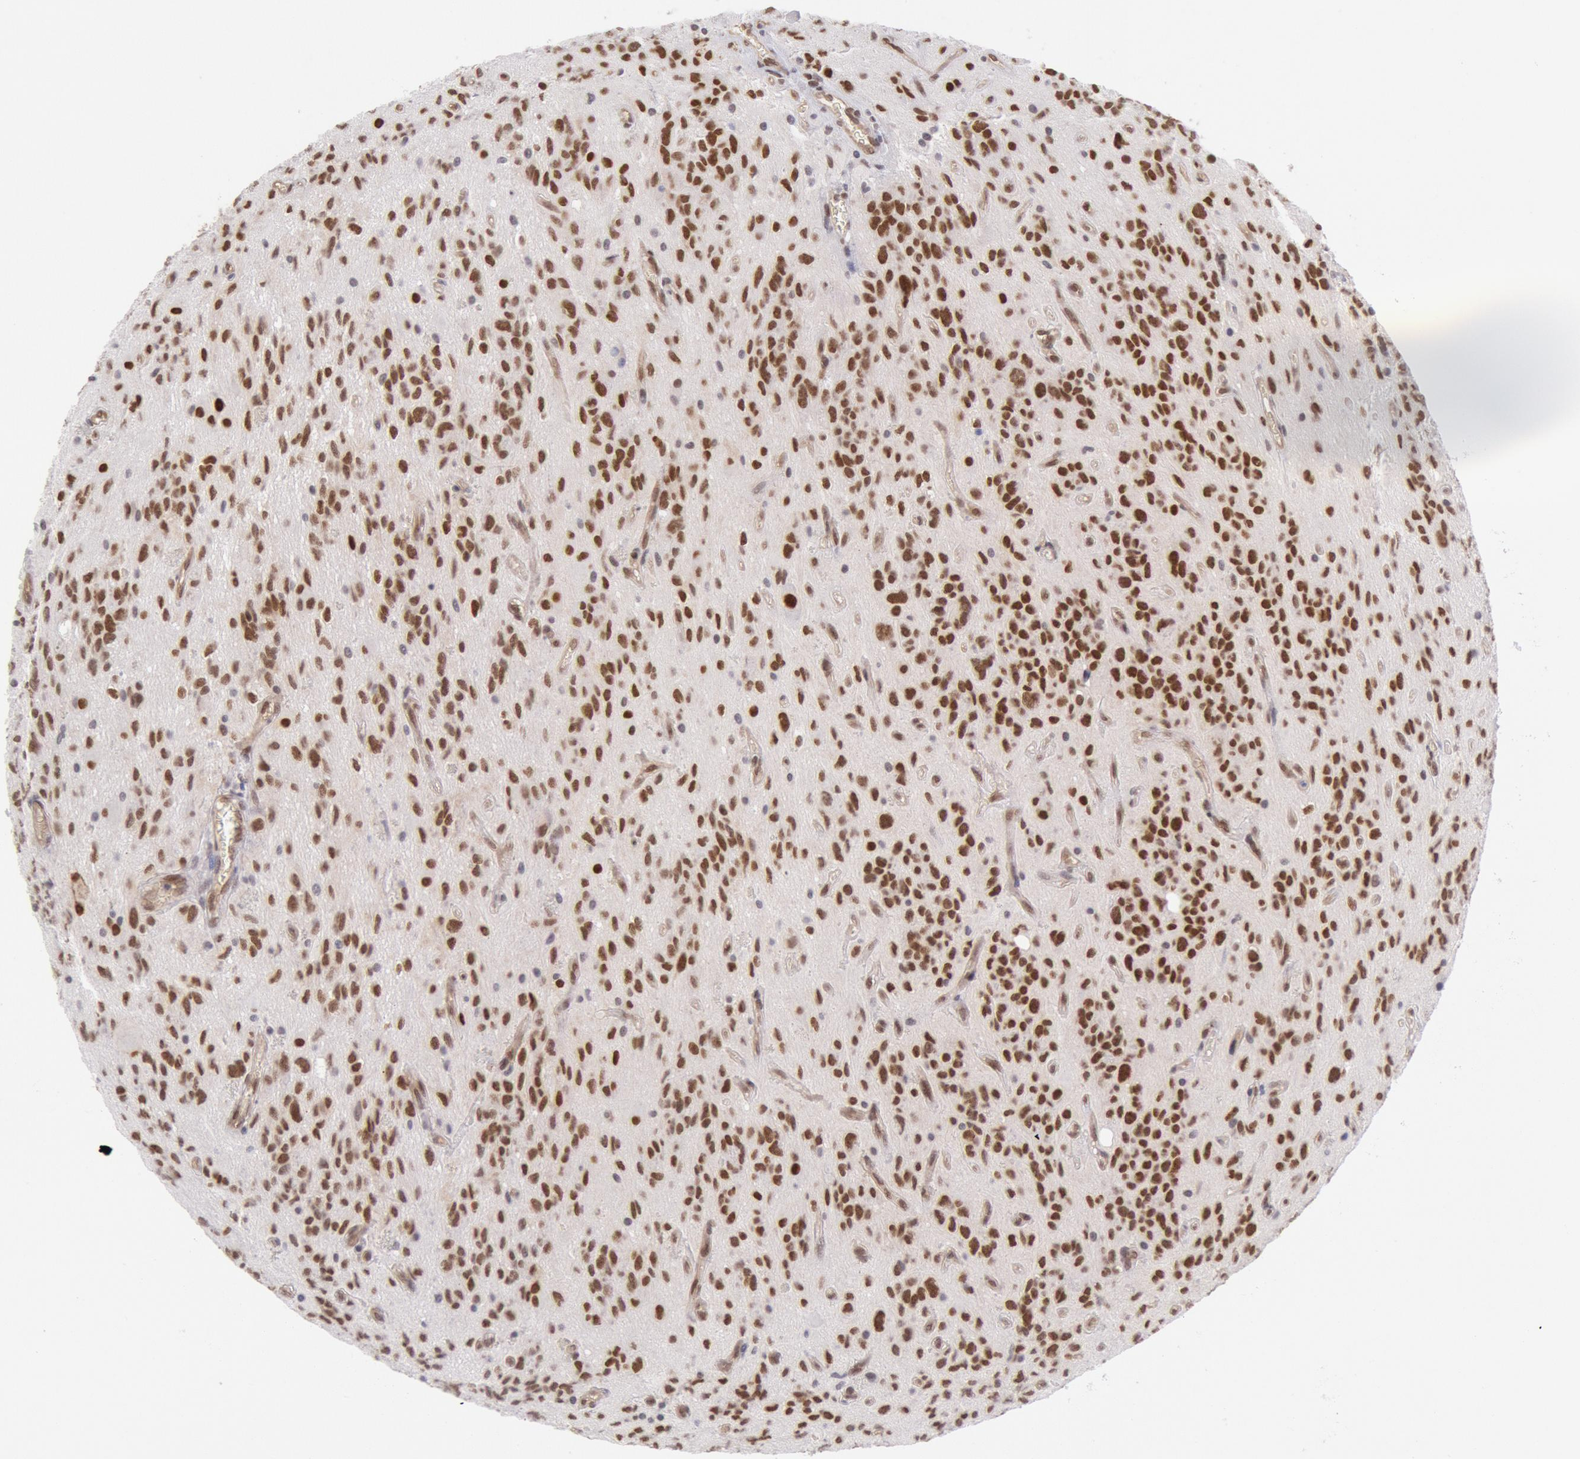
{"staining": {"intensity": "strong", "quantity": "25%-75%", "location": "nuclear"}, "tissue": "glioma", "cell_type": "Tumor cells", "image_type": "cancer", "snomed": [{"axis": "morphology", "description": "Glioma, malignant, Low grade"}, {"axis": "topography", "description": "Brain"}], "caption": "A brown stain shows strong nuclear staining of a protein in human glioma tumor cells. The protein is stained brown, and the nuclei are stained in blue (DAB (3,3'-diaminobenzidine) IHC with brightfield microscopy, high magnification).", "gene": "CDKN2B", "patient": {"sex": "female", "age": 15}}